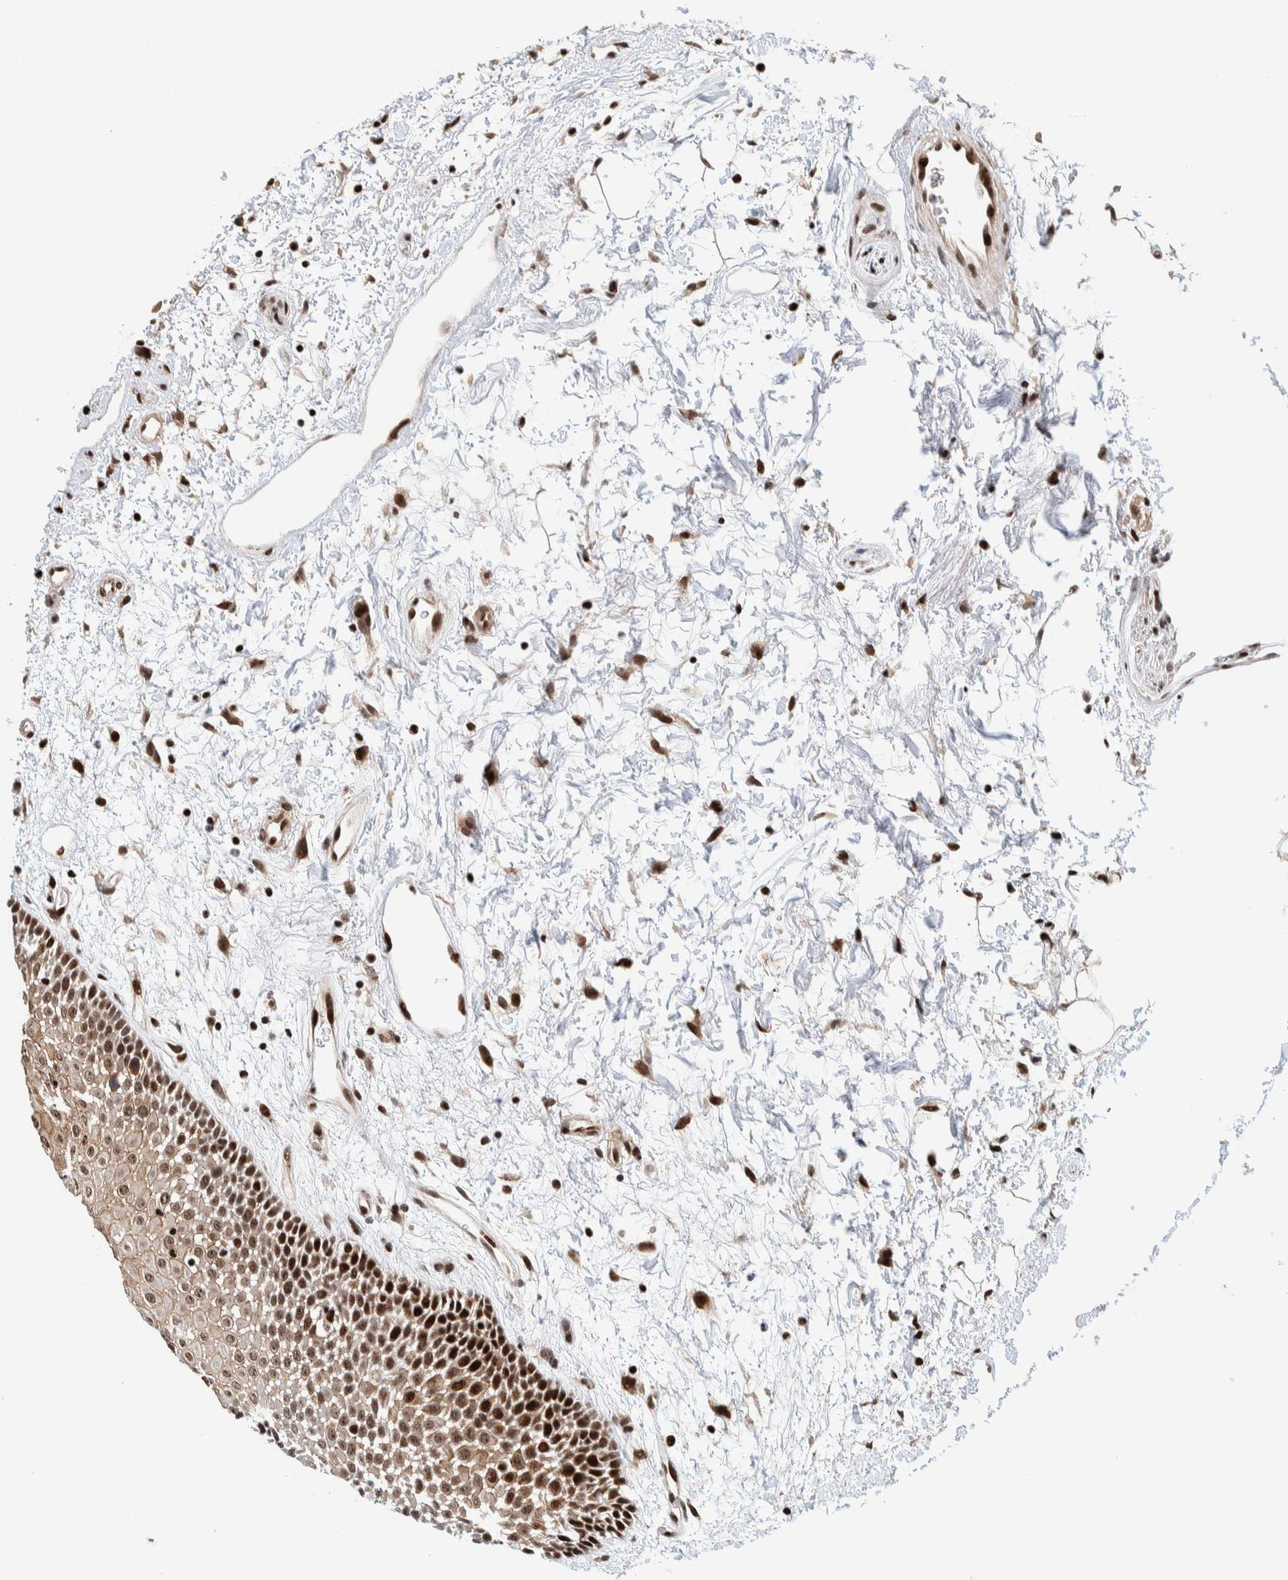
{"staining": {"intensity": "strong", "quantity": ">75%", "location": "cytoplasmic/membranous,nuclear"}, "tissue": "oral mucosa", "cell_type": "Squamous epithelial cells", "image_type": "normal", "snomed": [{"axis": "morphology", "description": "Normal tissue, NOS"}, {"axis": "topography", "description": "Skeletal muscle"}, {"axis": "topography", "description": "Oral tissue"}, {"axis": "topography", "description": "Peripheral nerve tissue"}], "caption": "Oral mucosa stained with immunohistochemistry (IHC) demonstrates strong cytoplasmic/membranous,nuclear positivity in approximately >75% of squamous epithelial cells.", "gene": "CHD4", "patient": {"sex": "female", "age": 84}}